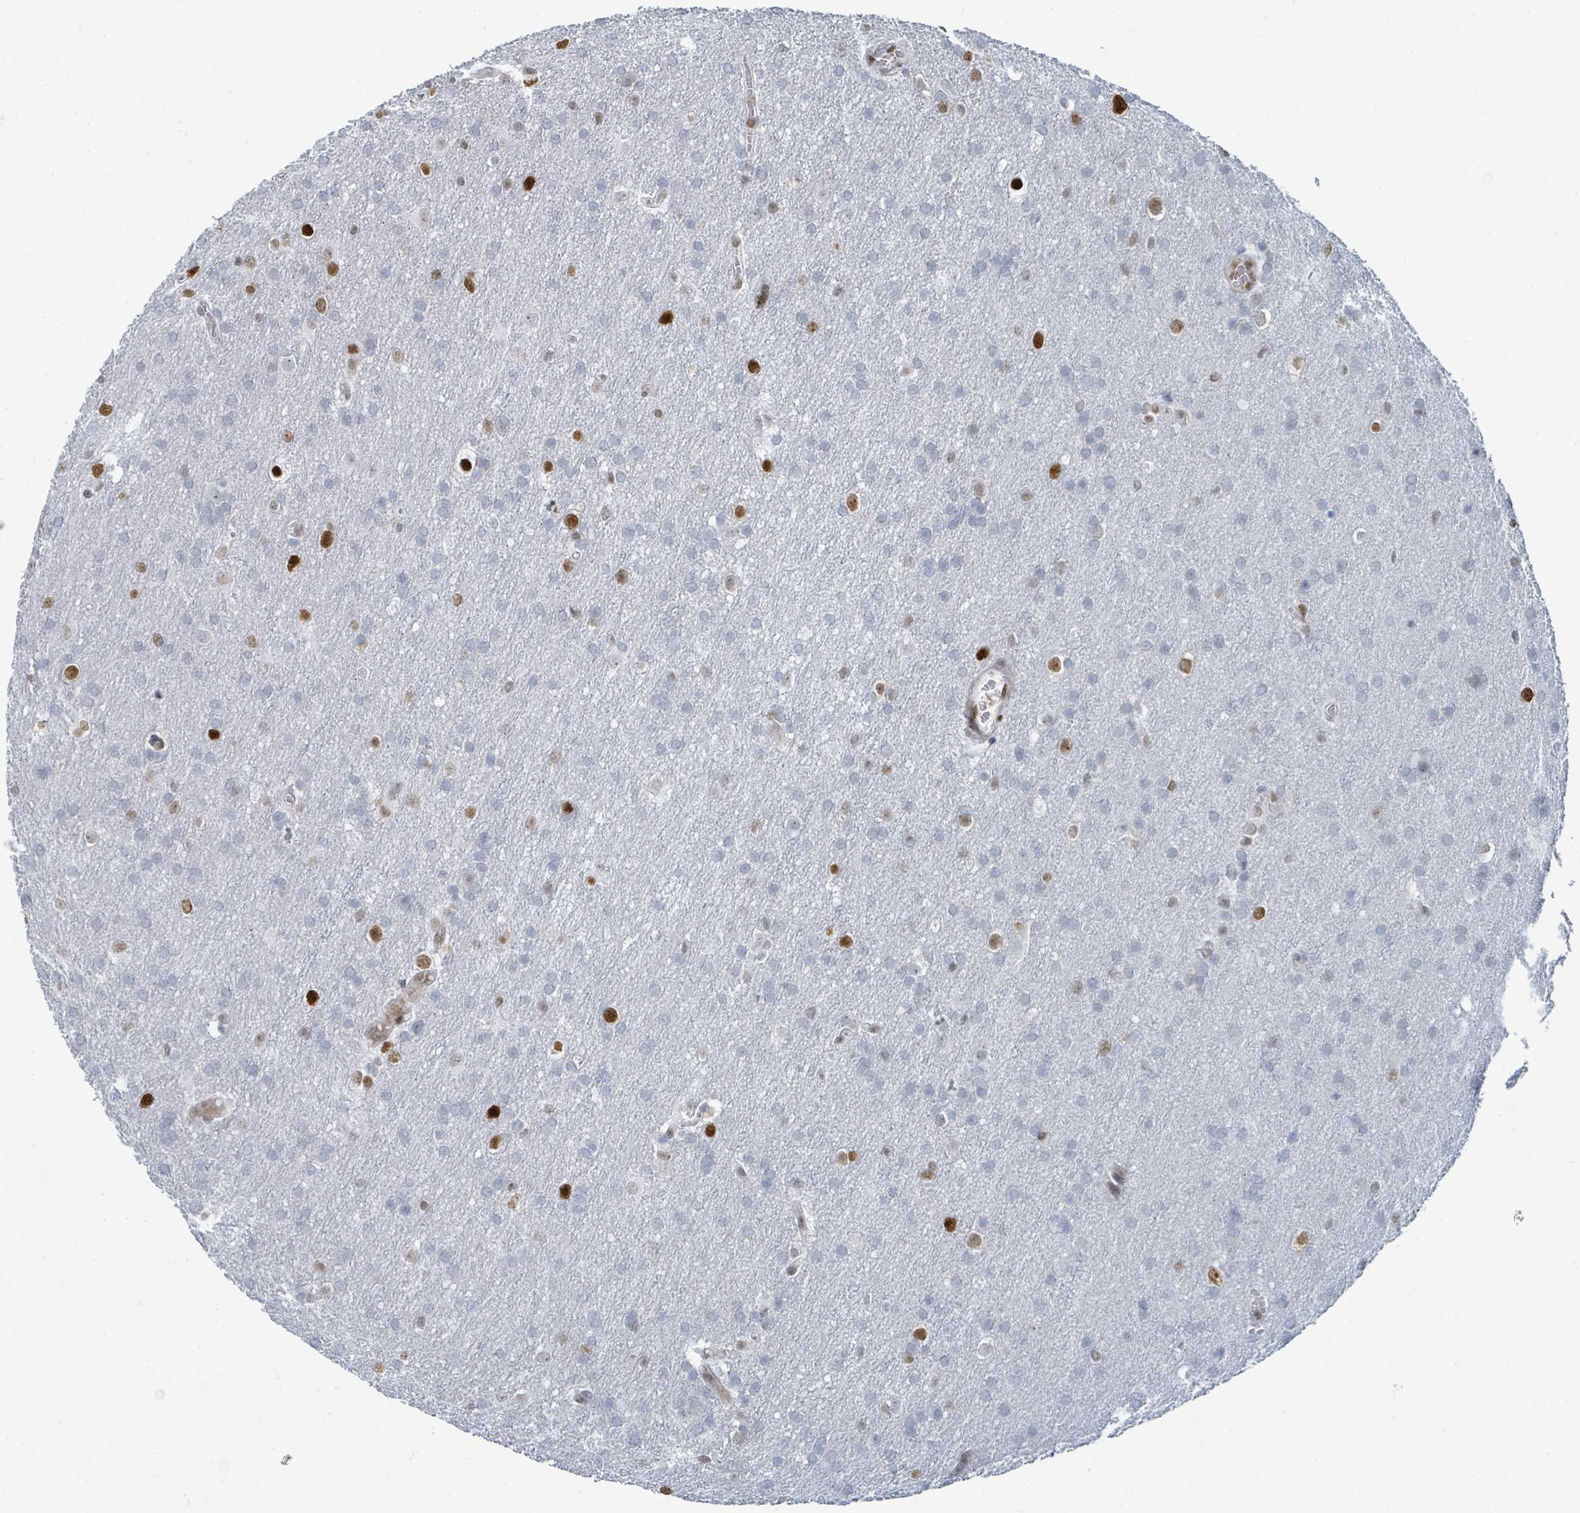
{"staining": {"intensity": "strong", "quantity": "<25%", "location": "nuclear"}, "tissue": "glioma", "cell_type": "Tumor cells", "image_type": "cancer", "snomed": [{"axis": "morphology", "description": "Glioma, malignant, Low grade"}, {"axis": "topography", "description": "Brain"}], "caption": "Immunohistochemical staining of human glioma shows medium levels of strong nuclear staining in approximately <25% of tumor cells. (IHC, brightfield microscopy, high magnification).", "gene": "SUMO4", "patient": {"sex": "female", "age": 32}}